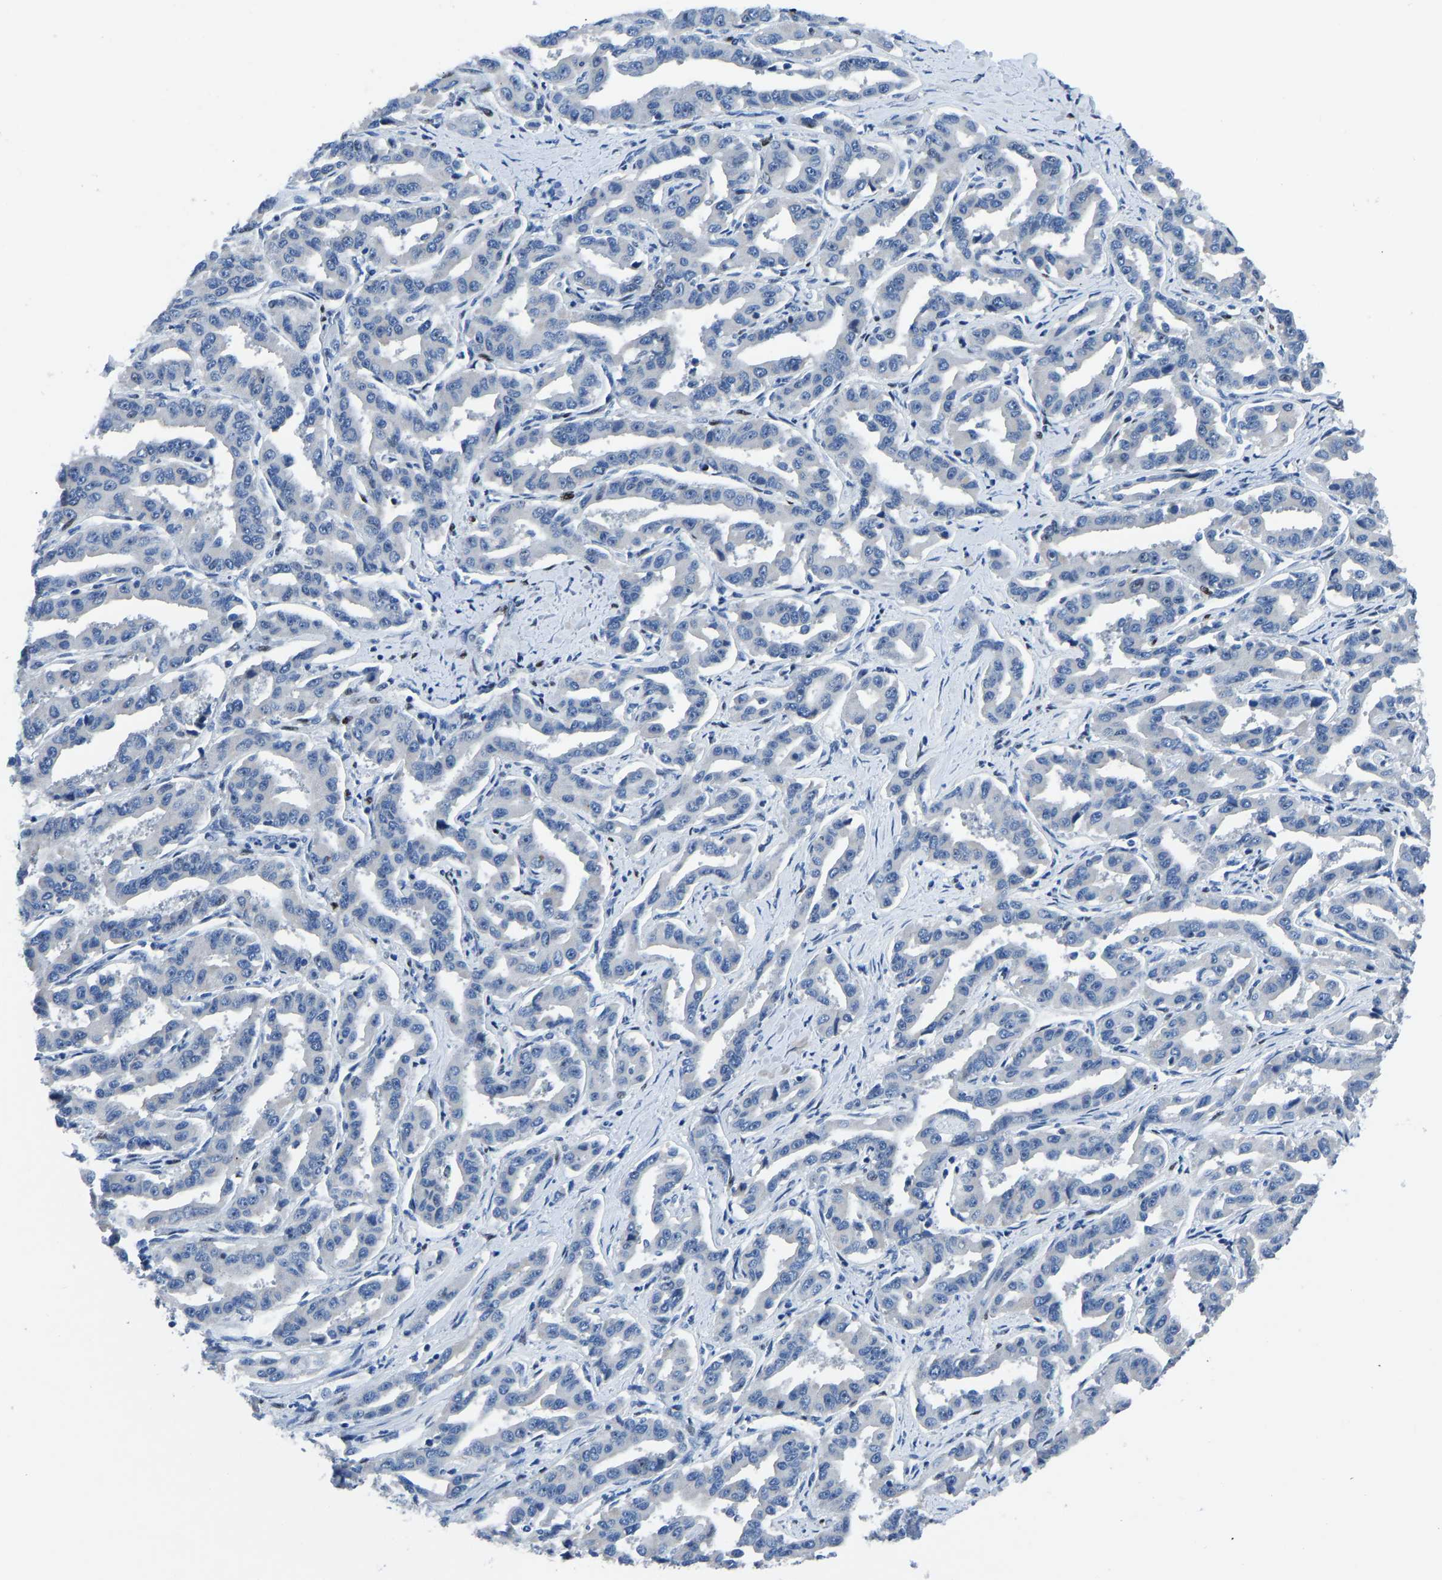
{"staining": {"intensity": "negative", "quantity": "none", "location": "none"}, "tissue": "liver cancer", "cell_type": "Tumor cells", "image_type": "cancer", "snomed": [{"axis": "morphology", "description": "Cholangiocarcinoma"}, {"axis": "topography", "description": "Liver"}], "caption": "This photomicrograph is of liver cholangiocarcinoma stained with immunohistochemistry (IHC) to label a protein in brown with the nuclei are counter-stained blue. There is no expression in tumor cells.", "gene": "EGR1", "patient": {"sex": "male", "age": 59}}